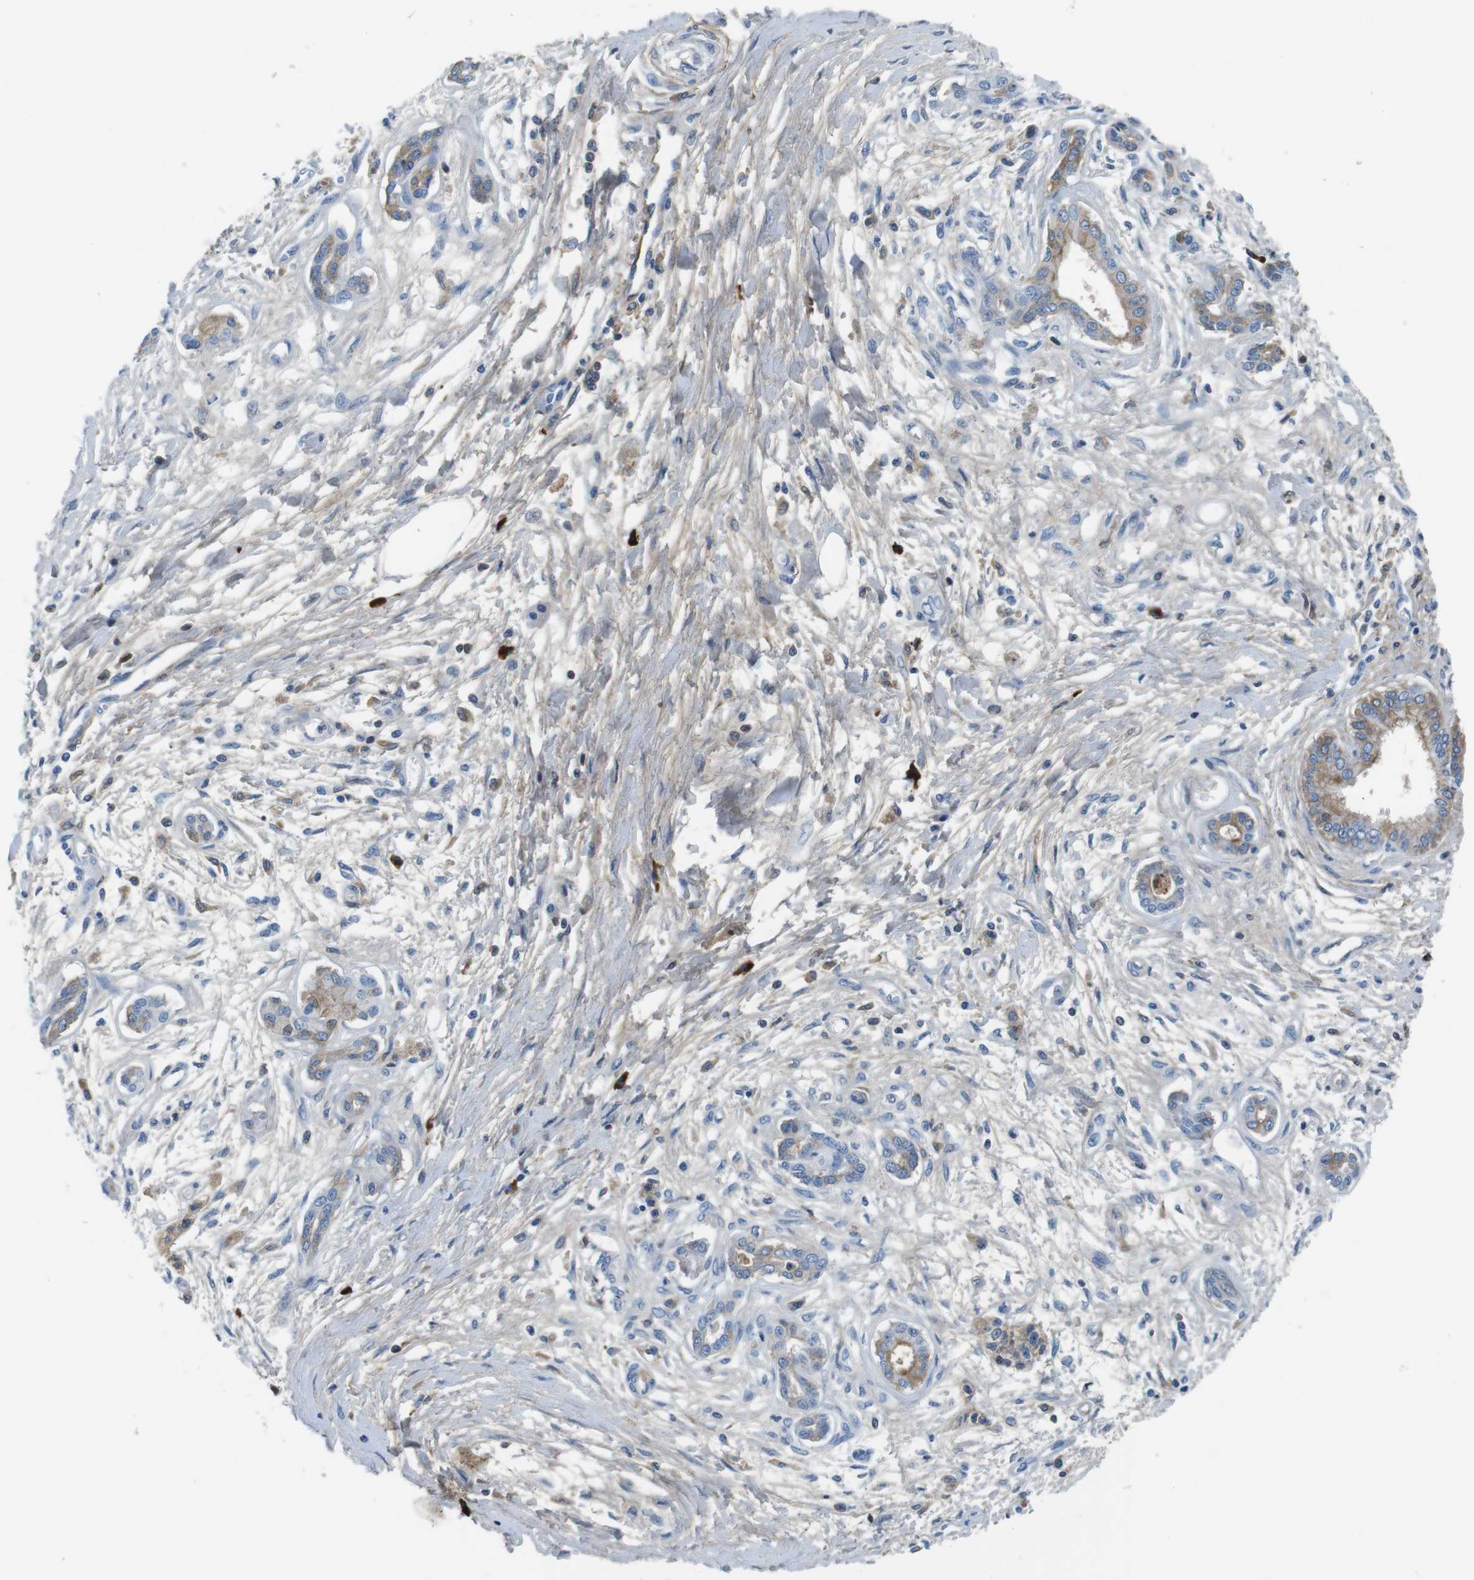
{"staining": {"intensity": "negative", "quantity": "none", "location": "none"}, "tissue": "pancreatic cancer", "cell_type": "Tumor cells", "image_type": "cancer", "snomed": [{"axis": "morphology", "description": "Adenocarcinoma, NOS"}, {"axis": "topography", "description": "Pancreas"}], "caption": "Tumor cells are negative for brown protein staining in pancreatic cancer (adenocarcinoma). (Stains: DAB immunohistochemistry (IHC) with hematoxylin counter stain, Microscopy: brightfield microscopy at high magnification).", "gene": "IGKC", "patient": {"sex": "male", "age": 56}}